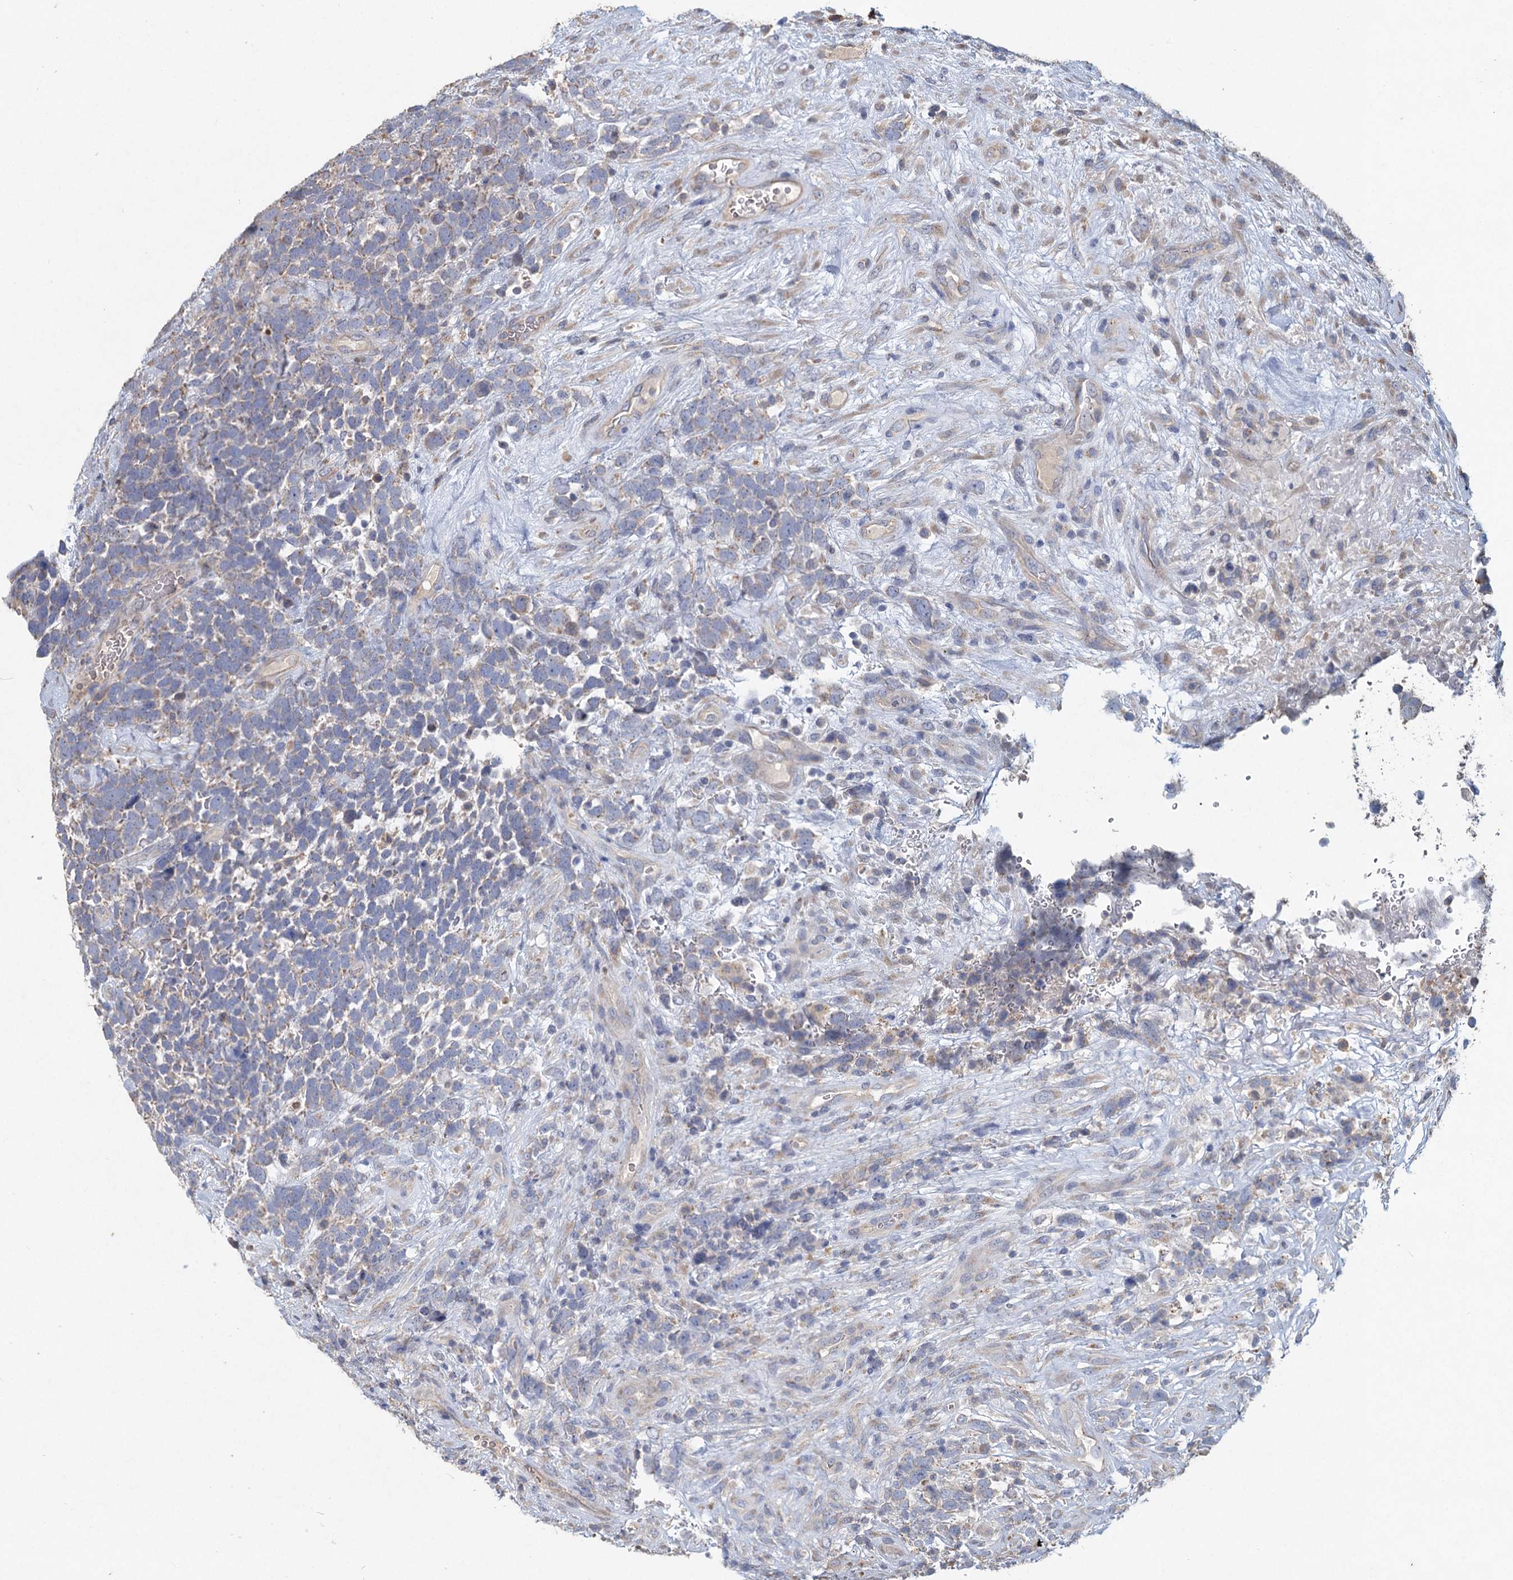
{"staining": {"intensity": "weak", "quantity": ">75%", "location": "cytoplasmic/membranous"}, "tissue": "urothelial cancer", "cell_type": "Tumor cells", "image_type": "cancer", "snomed": [{"axis": "morphology", "description": "Urothelial carcinoma, High grade"}, {"axis": "topography", "description": "Urinary bladder"}], "caption": "Urothelial carcinoma (high-grade) was stained to show a protein in brown. There is low levels of weak cytoplasmic/membranous positivity in about >75% of tumor cells.", "gene": "HES2", "patient": {"sex": "female", "age": 82}}